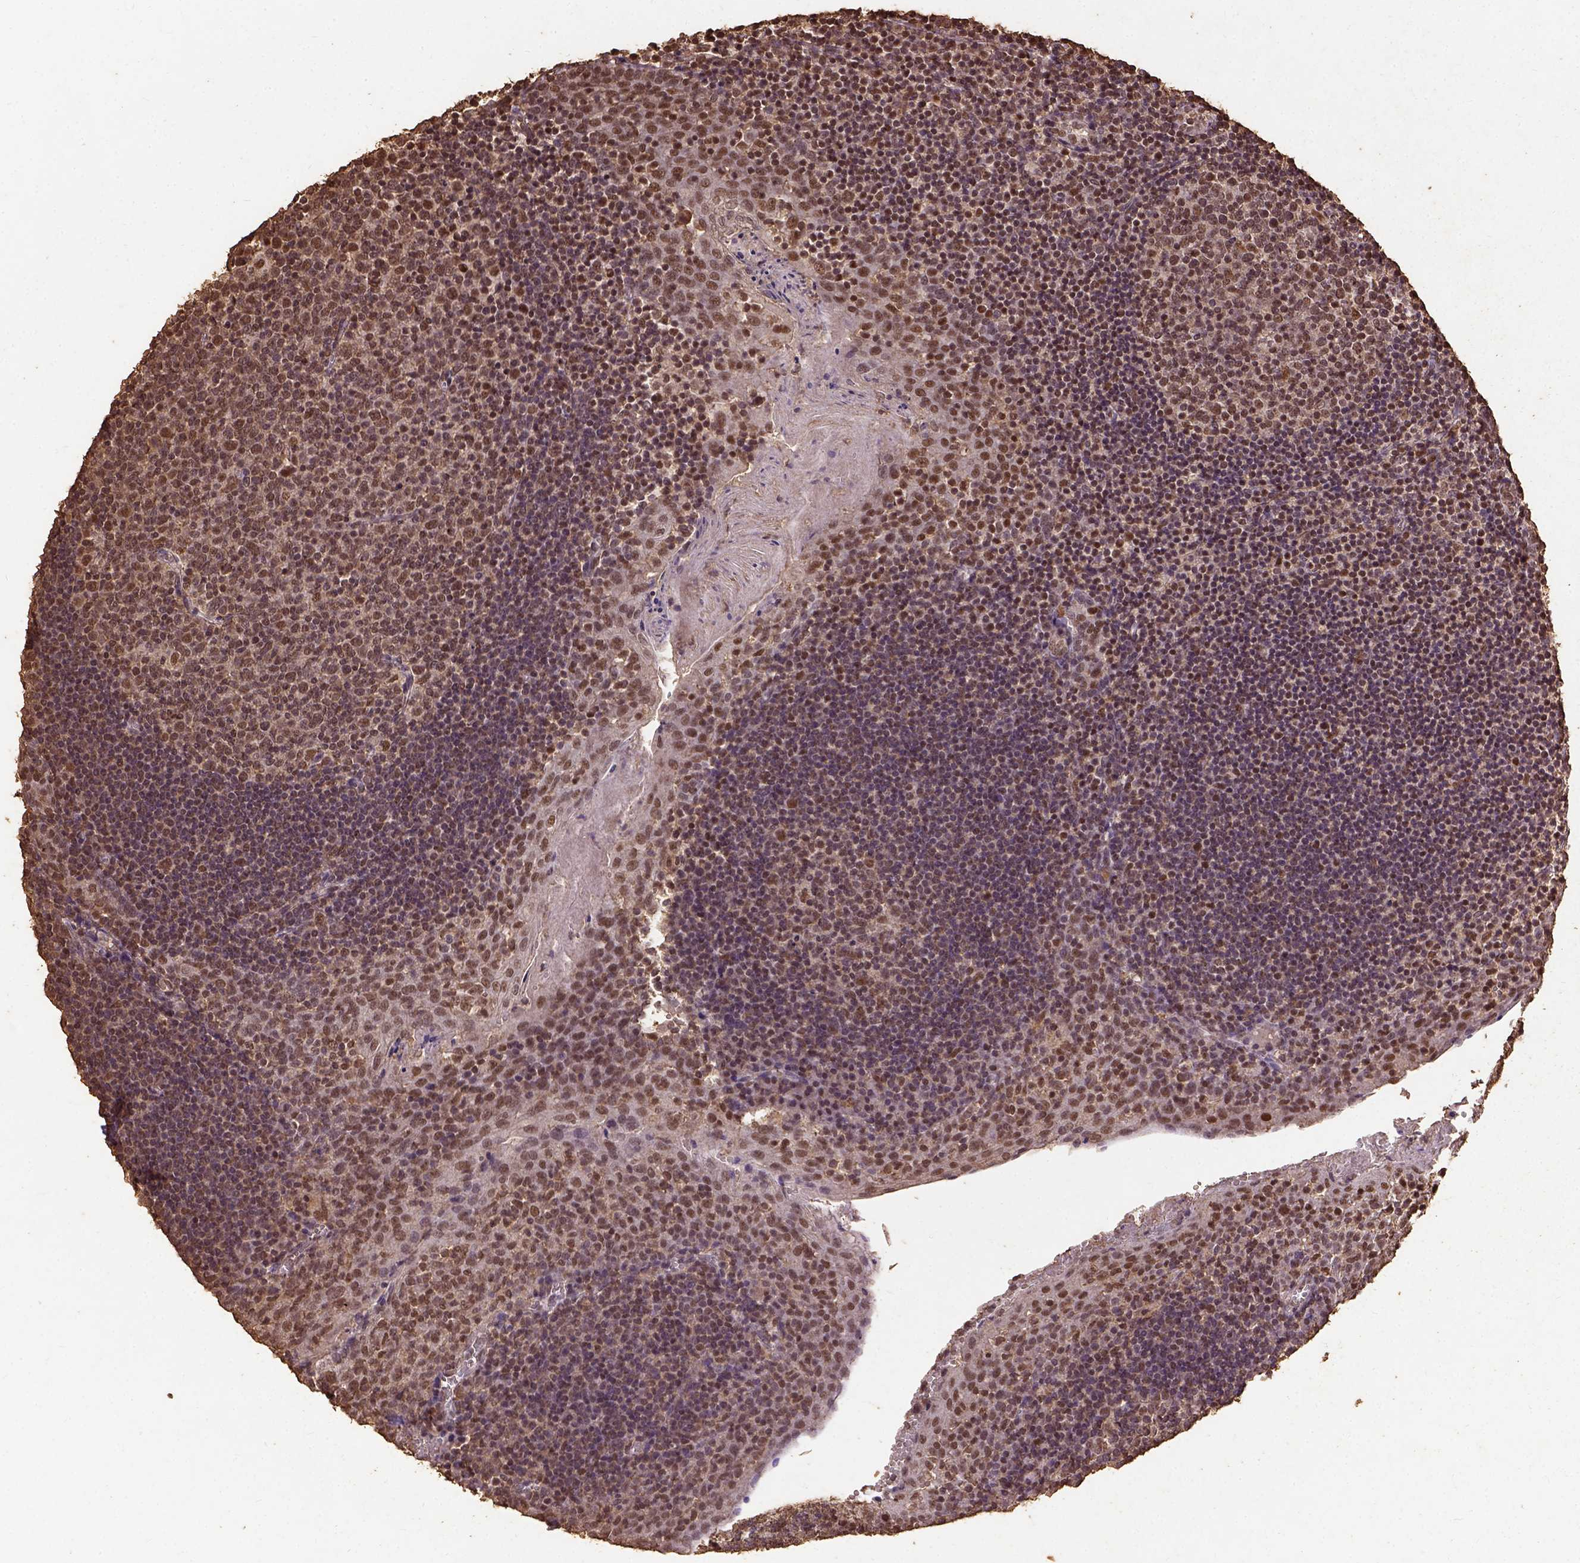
{"staining": {"intensity": "moderate", "quantity": ">75%", "location": "nuclear"}, "tissue": "lymph node", "cell_type": "Germinal center cells", "image_type": "normal", "snomed": [{"axis": "morphology", "description": "Normal tissue, NOS"}, {"axis": "topography", "description": "Lymph node"}], "caption": "Immunohistochemistry (IHC) image of unremarkable human lymph node stained for a protein (brown), which demonstrates medium levels of moderate nuclear positivity in about >75% of germinal center cells.", "gene": "NACC1", "patient": {"sex": "female", "age": 21}}